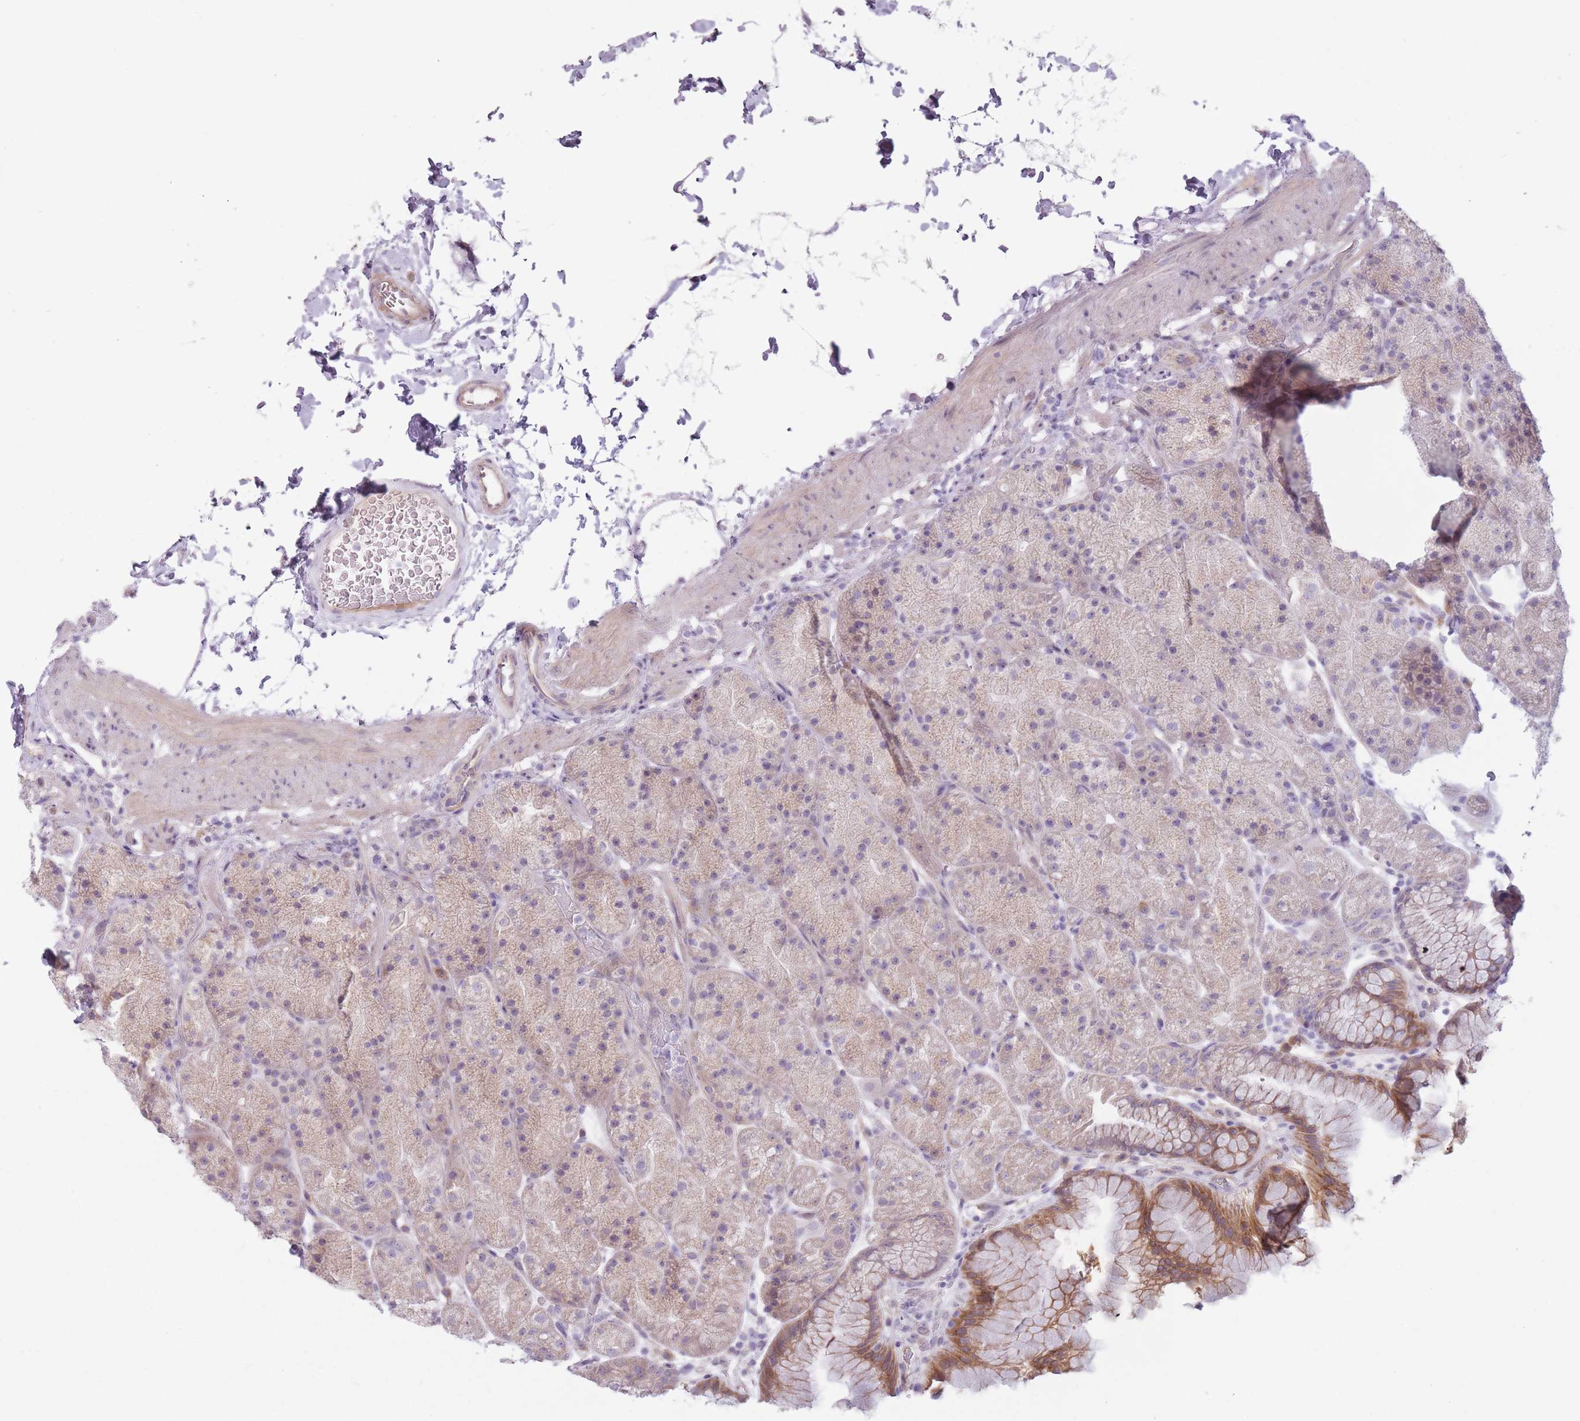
{"staining": {"intensity": "moderate", "quantity": "25%-75%", "location": "cytoplasmic/membranous"}, "tissue": "stomach", "cell_type": "Glandular cells", "image_type": "normal", "snomed": [{"axis": "morphology", "description": "Normal tissue, NOS"}, {"axis": "topography", "description": "Stomach, upper"}, {"axis": "topography", "description": "Stomach, lower"}], "caption": "Benign stomach reveals moderate cytoplasmic/membranous positivity in about 25%-75% of glandular cells, visualized by immunohistochemistry.", "gene": "PGRMC2", "patient": {"sex": "male", "age": 67}}